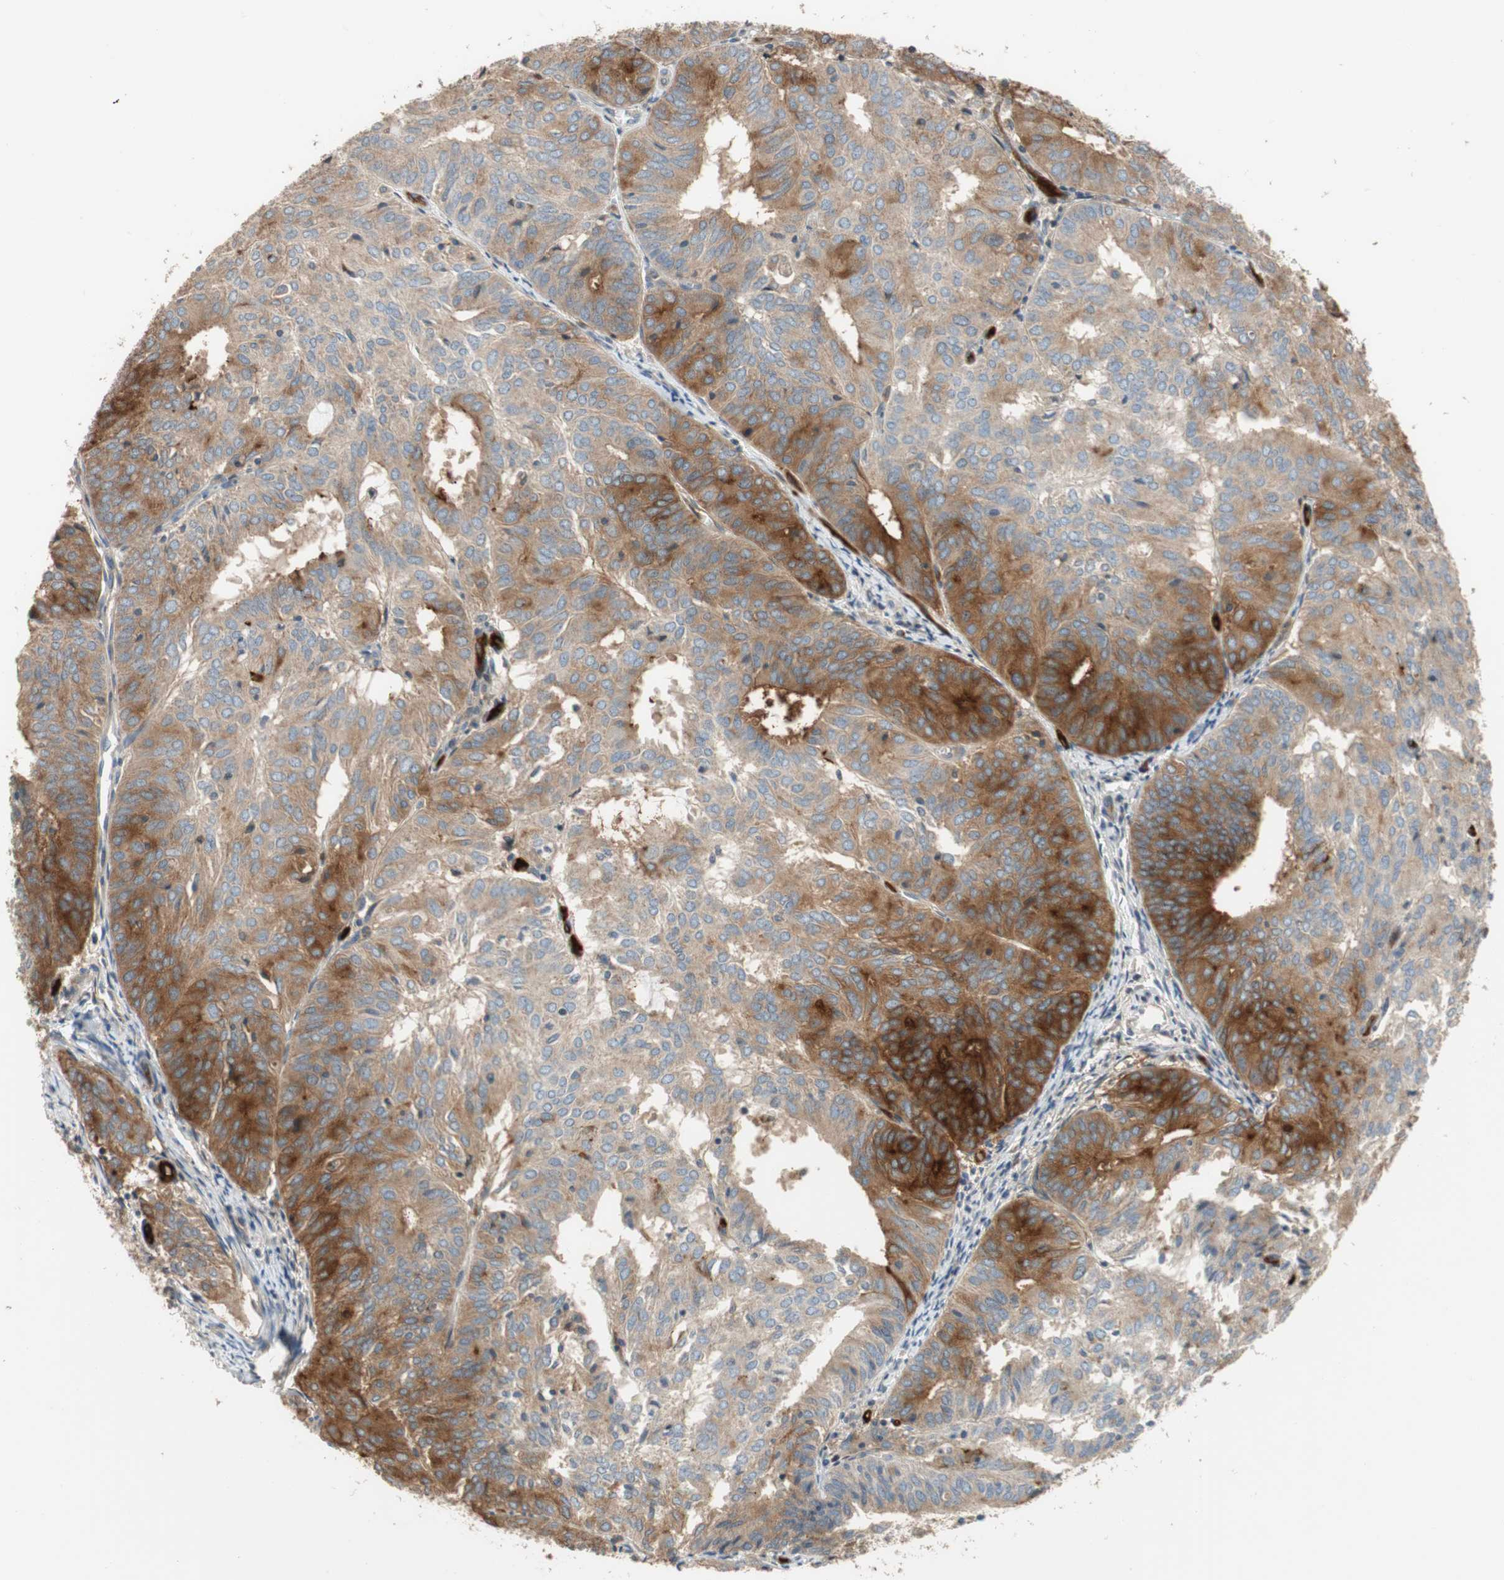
{"staining": {"intensity": "moderate", "quantity": "25%-75%", "location": "cytoplasmic/membranous"}, "tissue": "endometrial cancer", "cell_type": "Tumor cells", "image_type": "cancer", "snomed": [{"axis": "morphology", "description": "Adenocarcinoma, NOS"}, {"axis": "topography", "description": "Uterus"}], "caption": "Immunohistochemistry (IHC) histopathology image of human adenocarcinoma (endometrial) stained for a protein (brown), which demonstrates medium levels of moderate cytoplasmic/membranous staining in approximately 25%-75% of tumor cells.", "gene": "ALPL", "patient": {"sex": "female", "age": 60}}